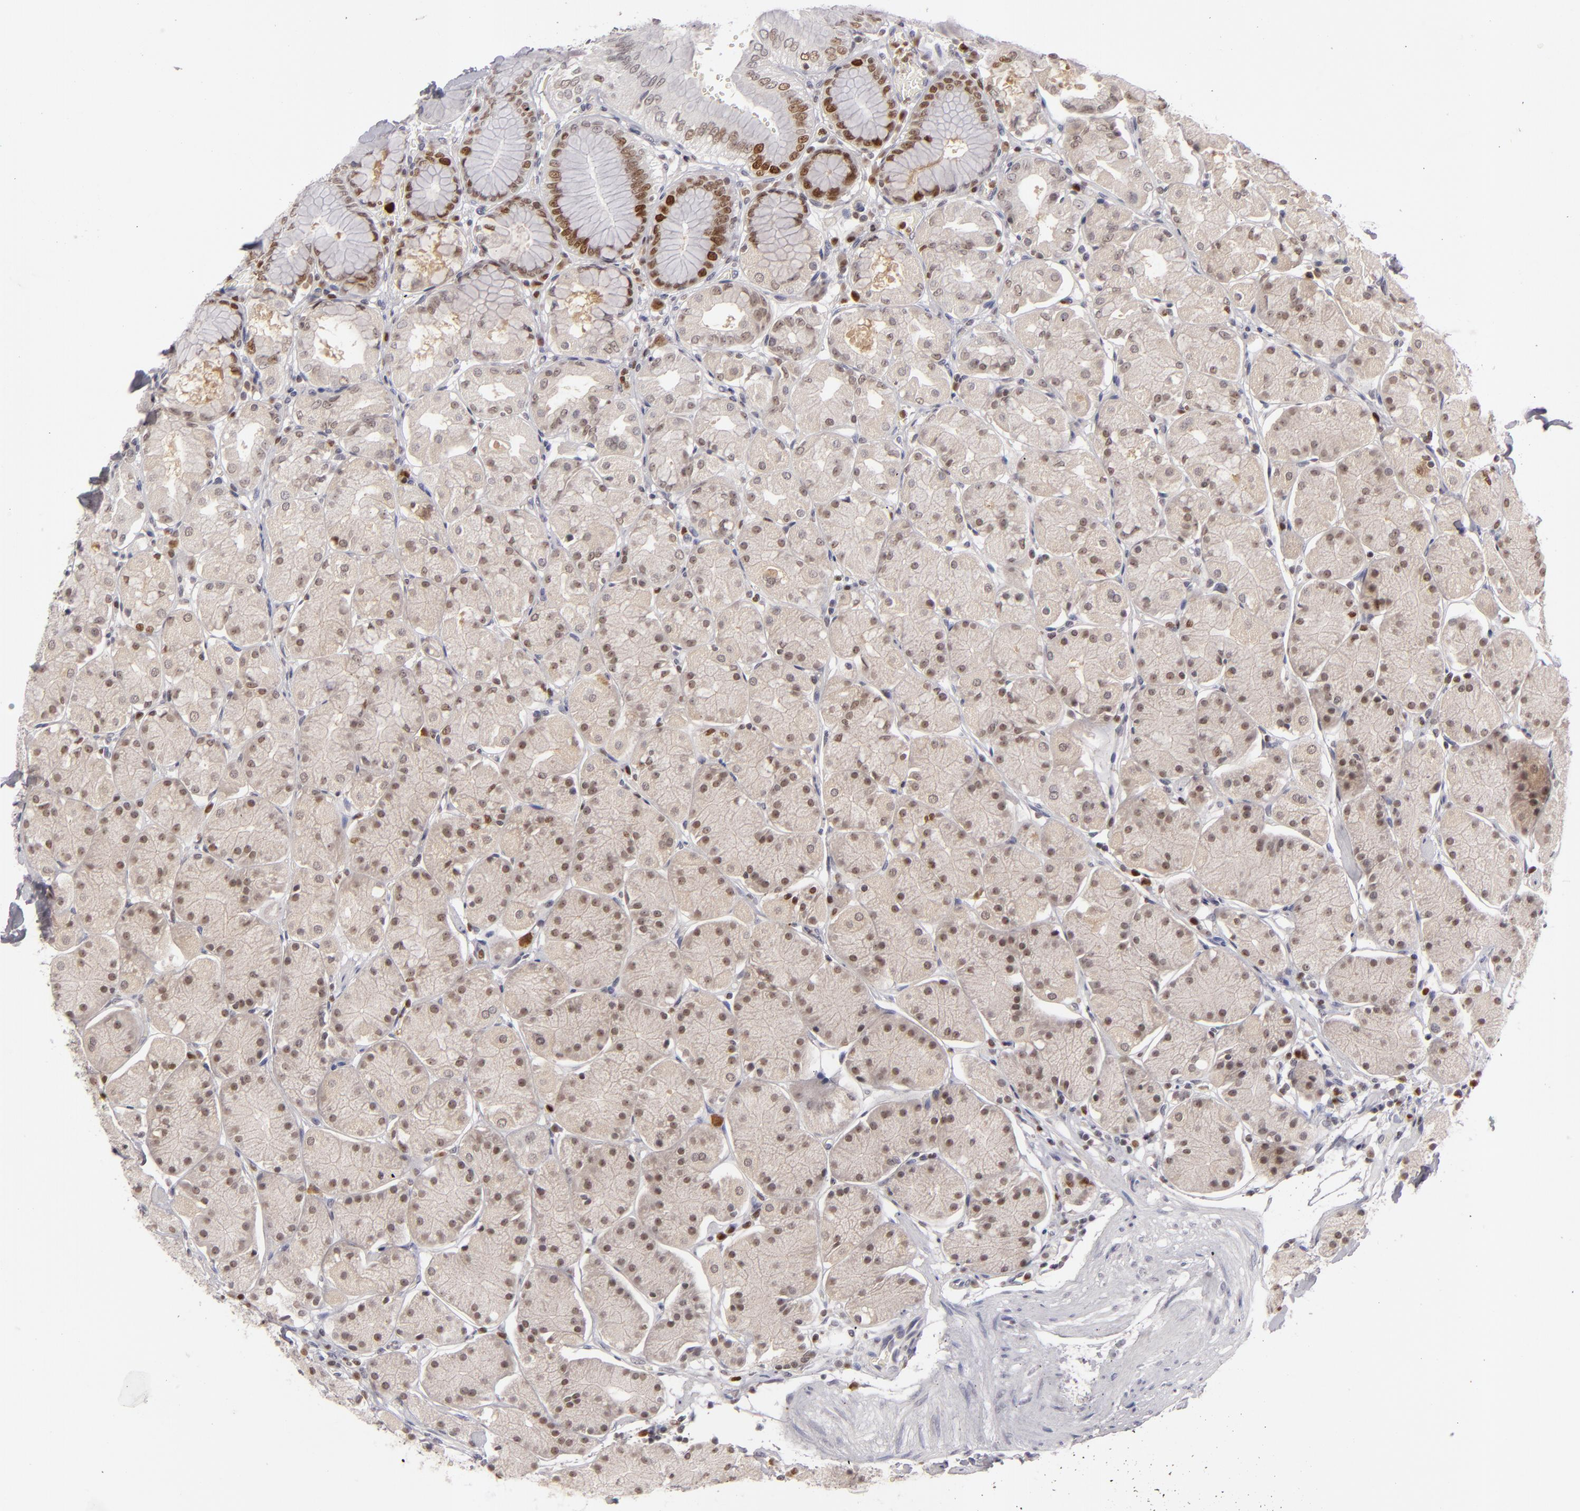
{"staining": {"intensity": "strong", "quantity": ">75%", "location": "nuclear"}, "tissue": "stomach", "cell_type": "Glandular cells", "image_type": "normal", "snomed": [{"axis": "morphology", "description": "Normal tissue, NOS"}, {"axis": "topography", "description": "Stomach, upper"}, {"axis": "topography", "description": "Stomach"}], "caption": "Stomach was stained to show a protein in brown. There is high levels of strong nuclear staining in approximately >75% of glandular cells. (DAB (3,3'-diaminobenzidine) IHC, brown staining for protein, blue staining for nuclei).", "gene": "FEN1", "patient": {"sex": "male", "age": 76}}